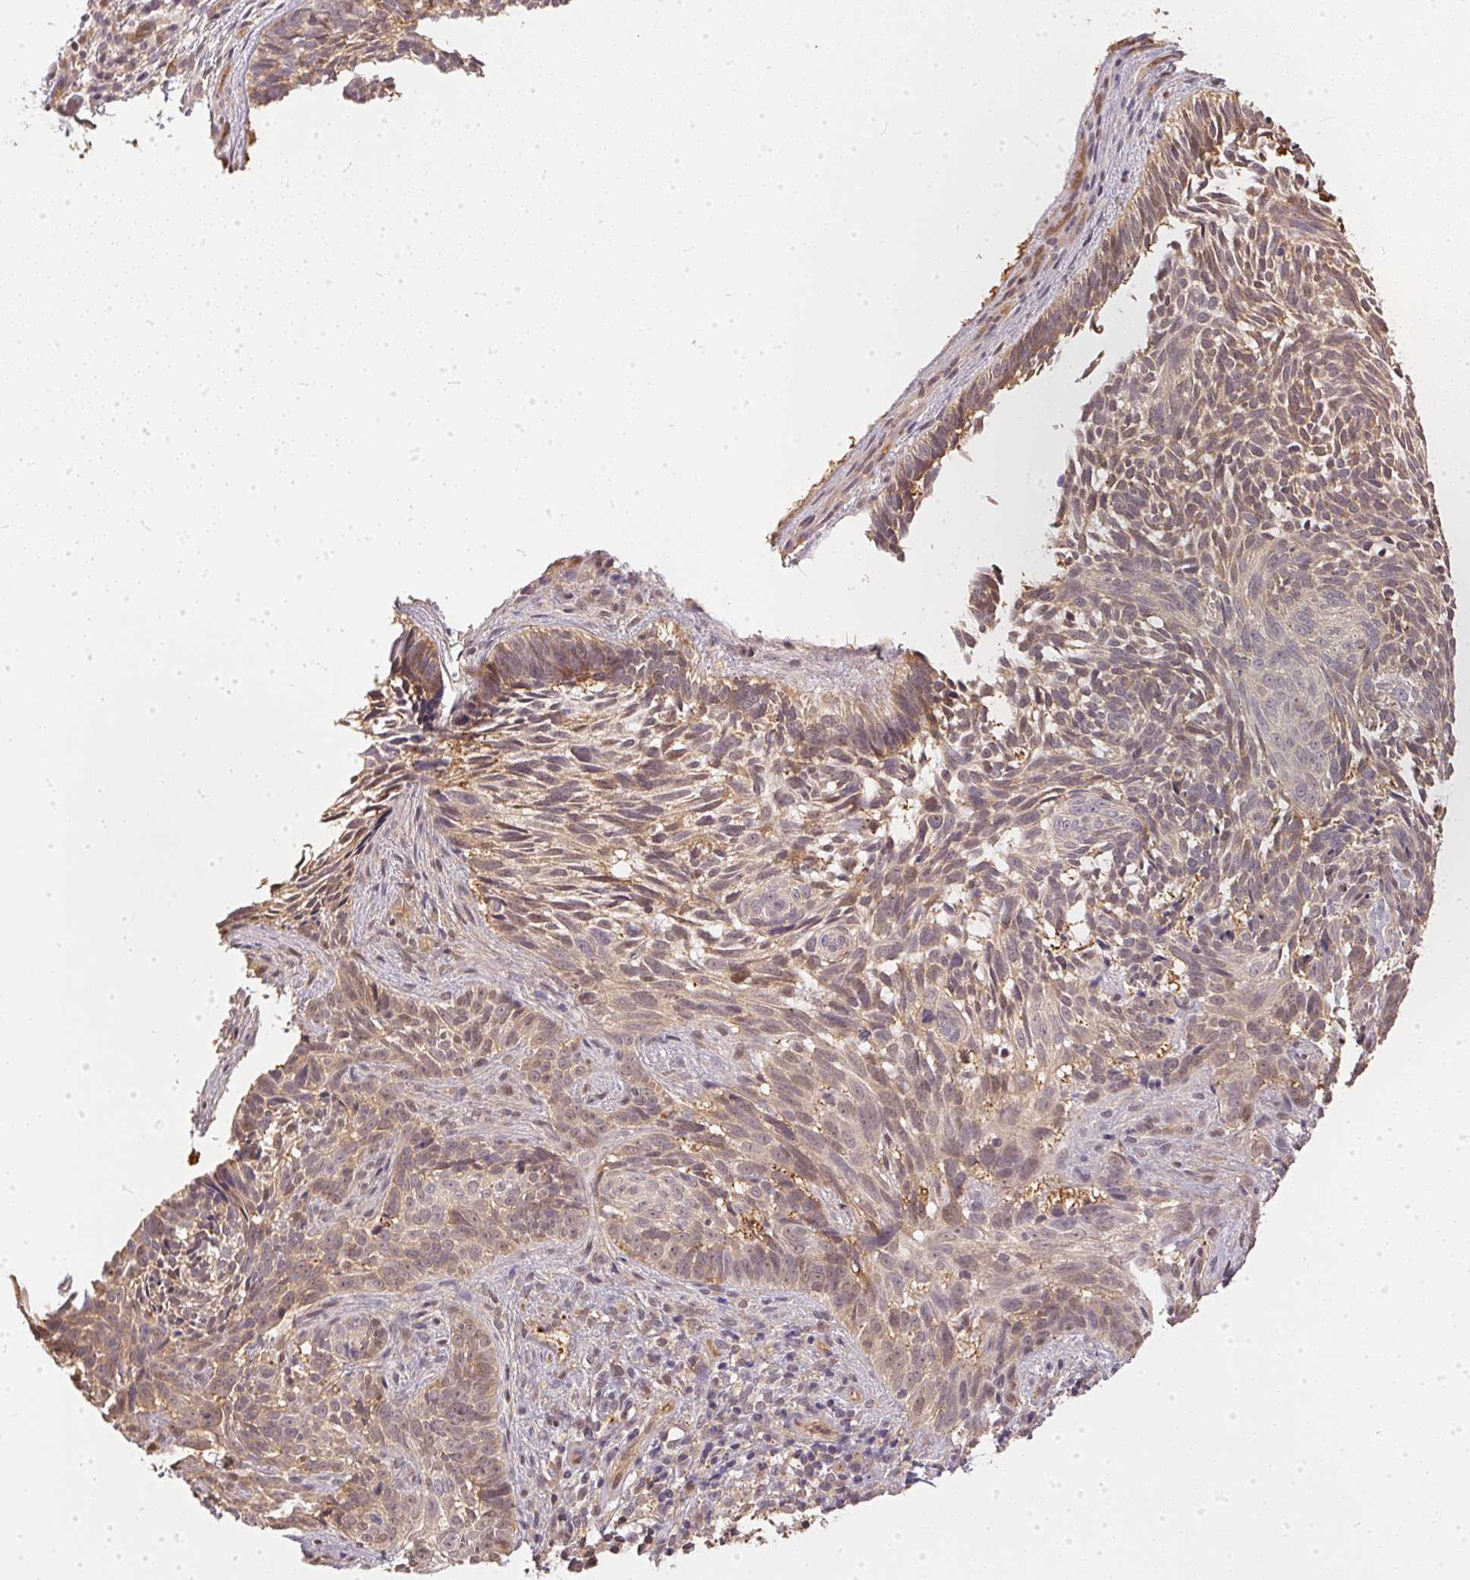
{"staining": {"intensity": "weak", "quantity": ">75%", "location": "cytoplasmic/membranous"}, "tissue": "skin cancer", "cell_type": "Tumor cells", "image_type": "cancer", "snomed": [{"axis": "morphology", "description": "Basal cell carcinoma"}, {"axis": "topography", "description": "Skin"}], "caption": "Immunohistochemistry (IHC) micrograph of neoplastic tissue: human skin cancer stained using immunohistochemistry (IHC) displays low levels of weak protein expression localized specifically in the cytoplasmic/membranous of tumor cells, appearing as a cytoplasmic/membranous brown color.", "gene": "BLMH", "patient": {"sex": "male", "age": 65}}